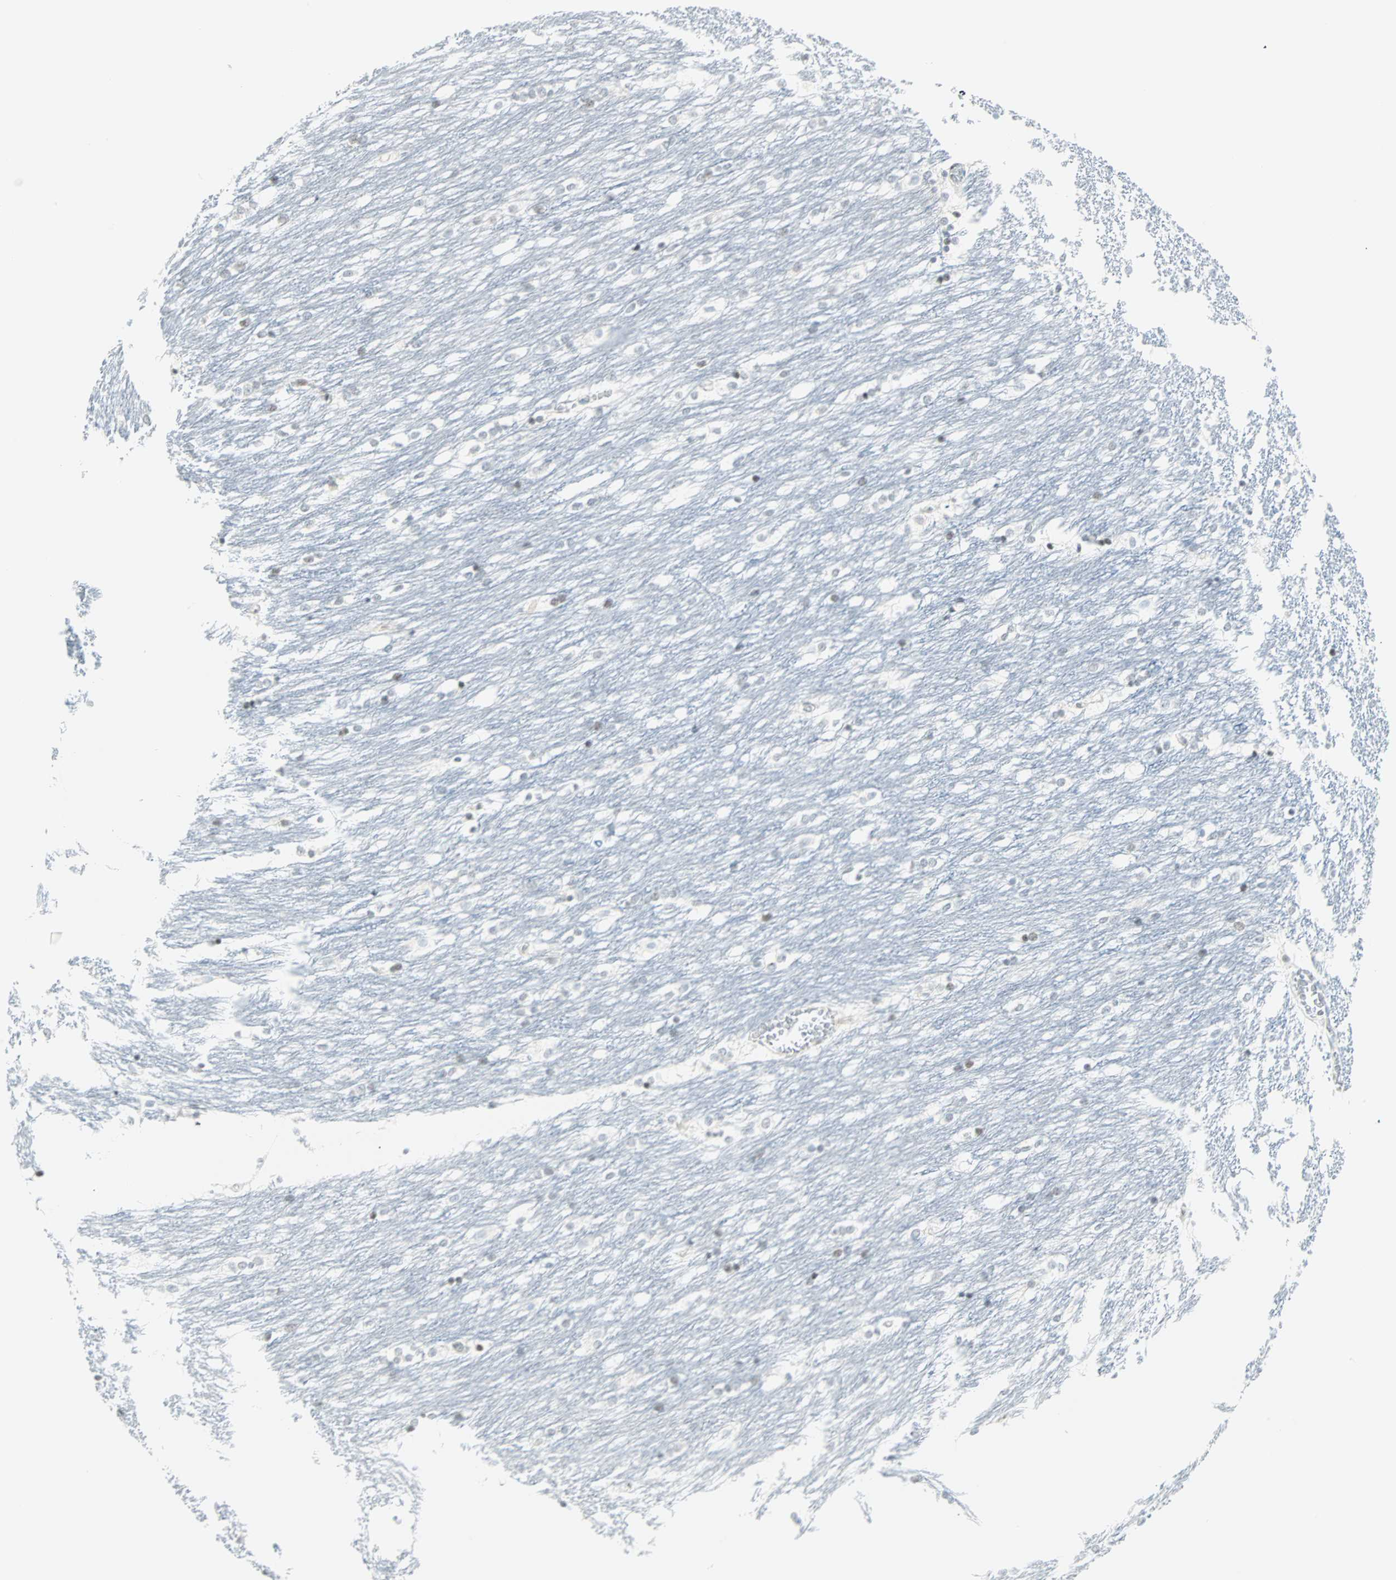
{"staining": {"intensity": "weak", "quantity": "<25%", "location": "nuclear"}, "tissue": "caudate", "cell_type": "Glial cells", "image_type": "normal", "snomed": [{"axis": "morphology", "description": "Normal tissue, NOS"}, {"axis": "topography", "description": "Lateral ventricle wall"}], "caption": "DAB (3,3'-diaminobenzidine) immunohistochemical staining of unremarkable human caudate exhibits no significant expression in glial cells.", "gene": "PKNOX1", "patient": {"sex": "female", "age": 19}}